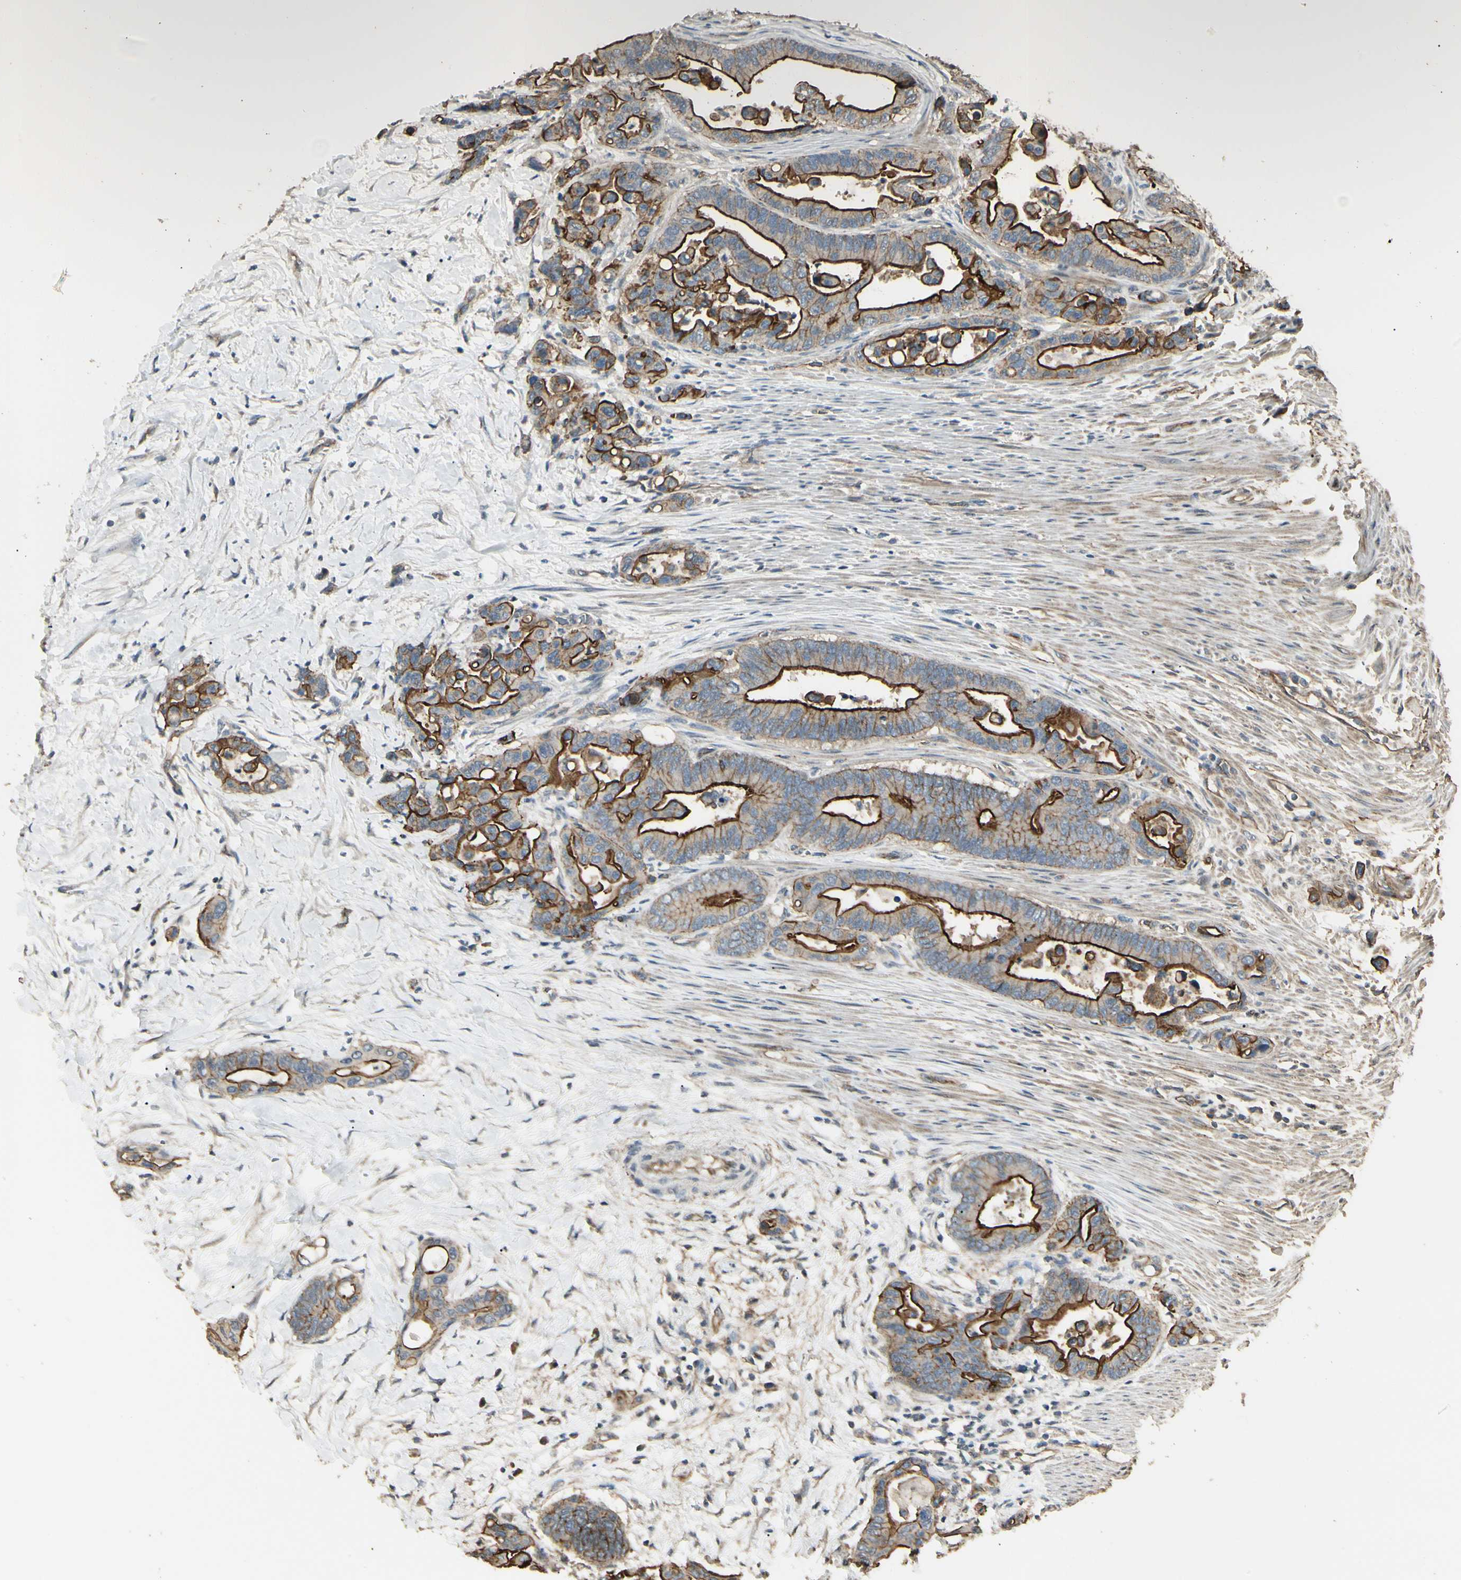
{"staining": {"intensity": "strong", "quantity": ">75%", "location": "cytoplasmic/membranous"}, "tissue": "colorectal cancer", "cell_type": "Tumor cells", "image_type": "cancer", "snomed": [{"axis": "morphology", "description": "Normal tissue, NOS"}, {"axis": "morphology", "description": "Adenocarcinoma, NOS"}, {"axis": "topography", "description": "Colon"}], "caption": "Human colorectal adenocarcinoma stained with a brown dye reveals strong cytoplasmic/membranous positive expression in about >75% of tumor cells.", "gene": "RNF180", "patient": {"sex": "male", "age": 82}}